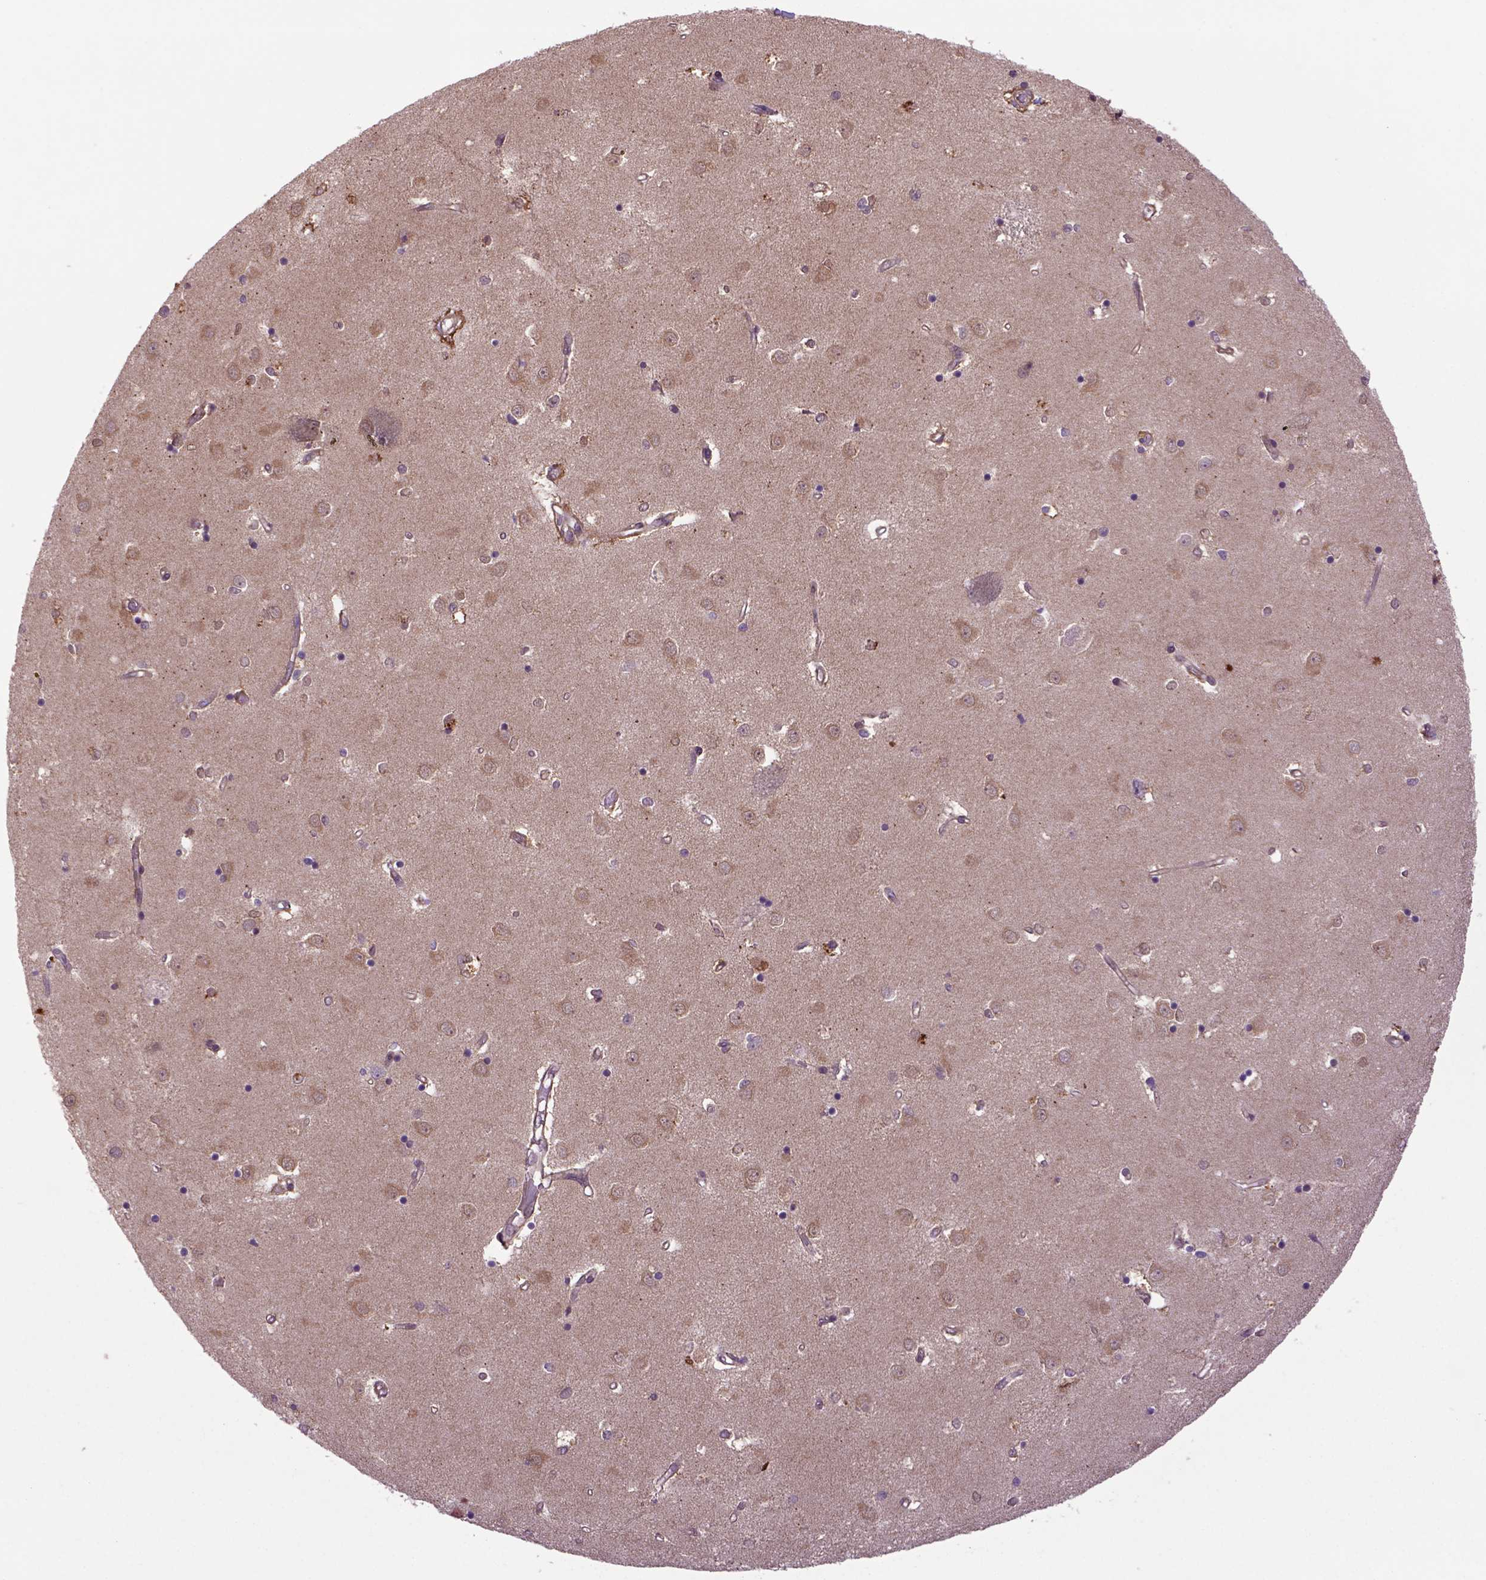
{"staining": {"intensity": "moderate", "quantity": "25%-75%", "location": "cytoplasmic/membranous"}, "tissue": "caudate", "cell_type": "Glial cells", "image_type": "normal", "snomed": [{"axis": "morphology", "description": "Normal tissue, NOS"}, {"axis": "topography", "description": "Lateral ventricle wall"}], "caption": "Caudate stained with immunohistochemistry exhibits moderate cytoplasmic/membranous staining in about 25%-75% of glial cells. (Brightfield microscopy of DAB IHC at high magnification).", "gene": "HSPBP1", "patient": {"sex": "male", "age": 54}}